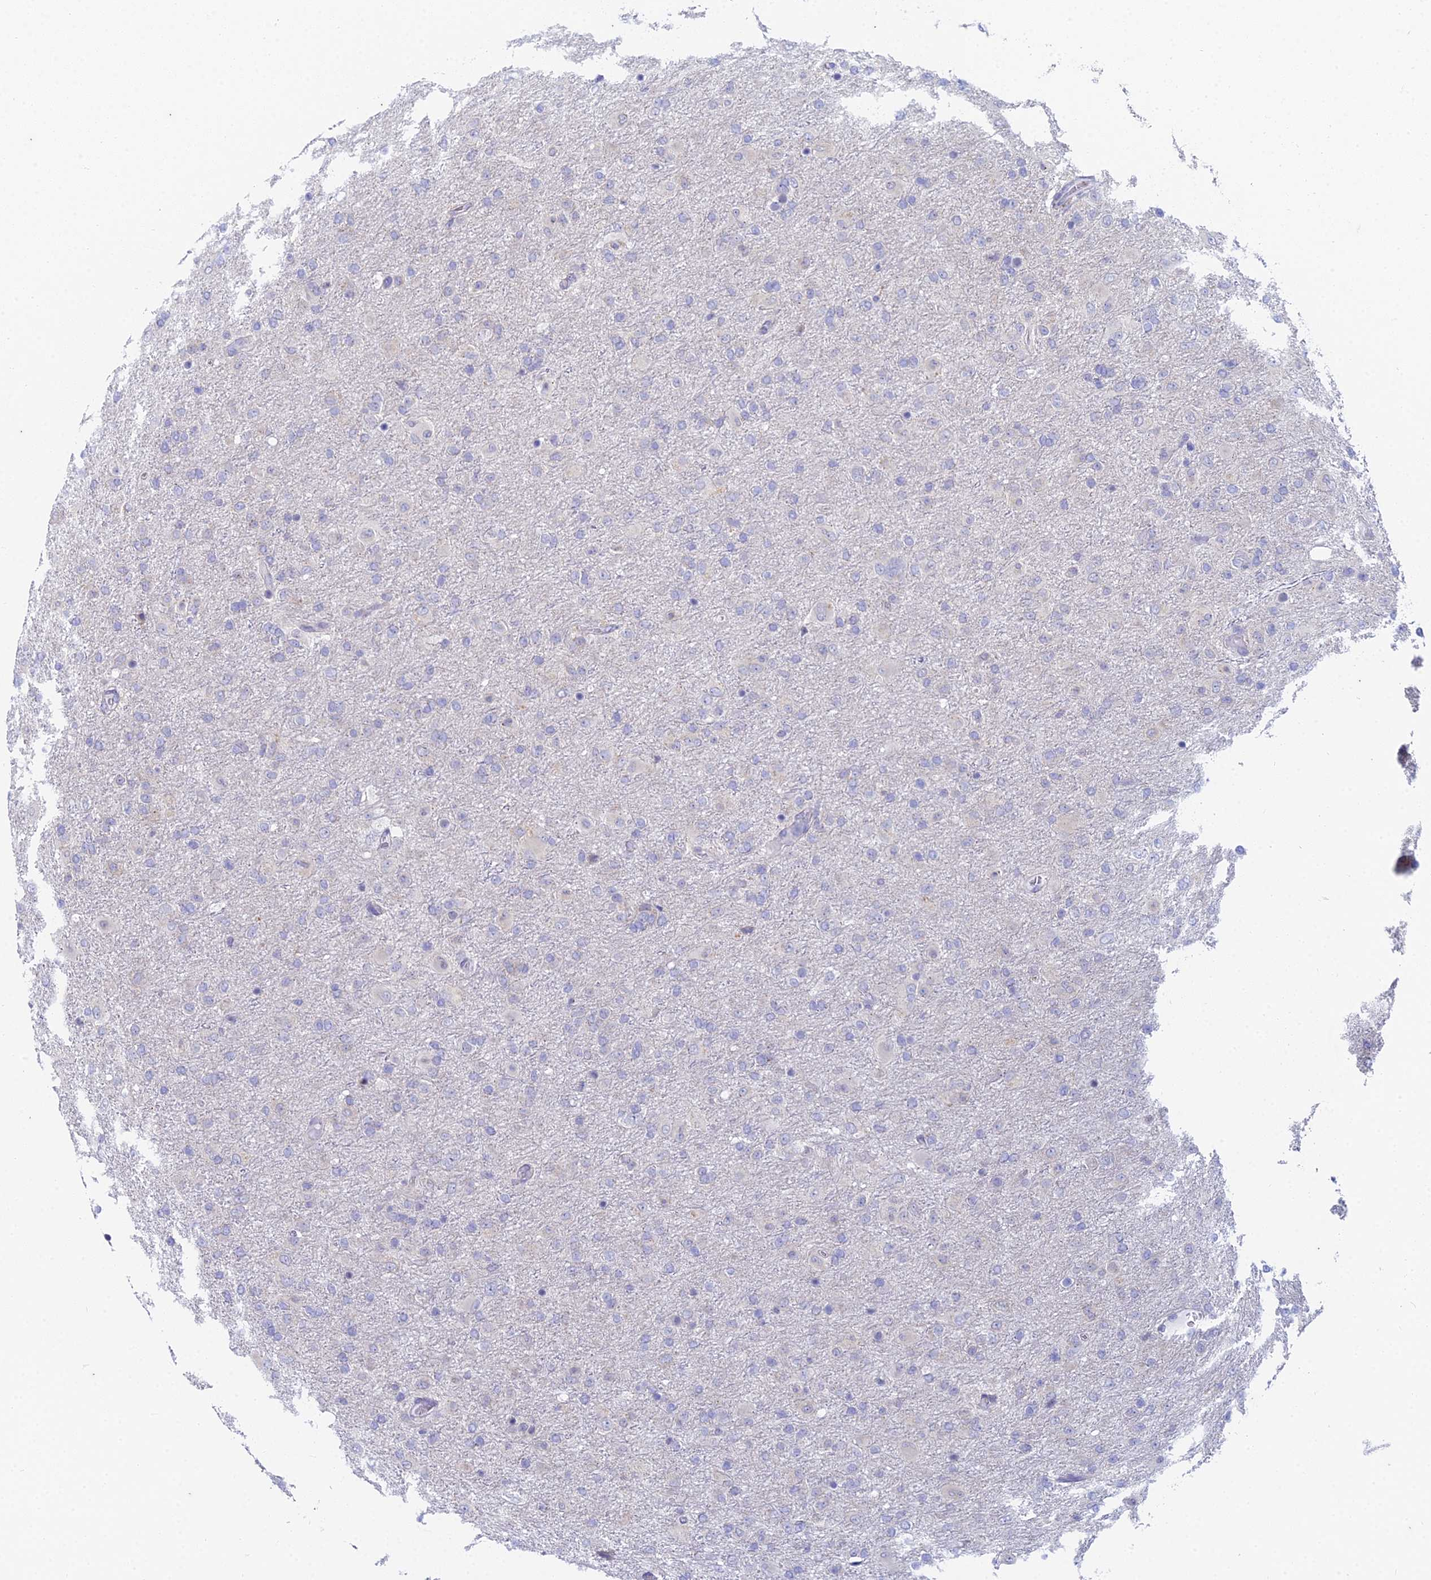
{"staining": {"intensity": "negative", "quantity": "none", "location": "none"}, "tissue": "glioma", "cell_type": "Tumor cells", "image_type": "cancer", "snomed": [{"axis": "morphology", "description": "Glioma, malignant, Low grade"}, {"axis": "topography", "description": "Brain"}], "caption": "Tumor cells are negative for protein expression in human glioma.", "gene": "EEF2KMT", "patient": {"sex": "male", "age": 65}}